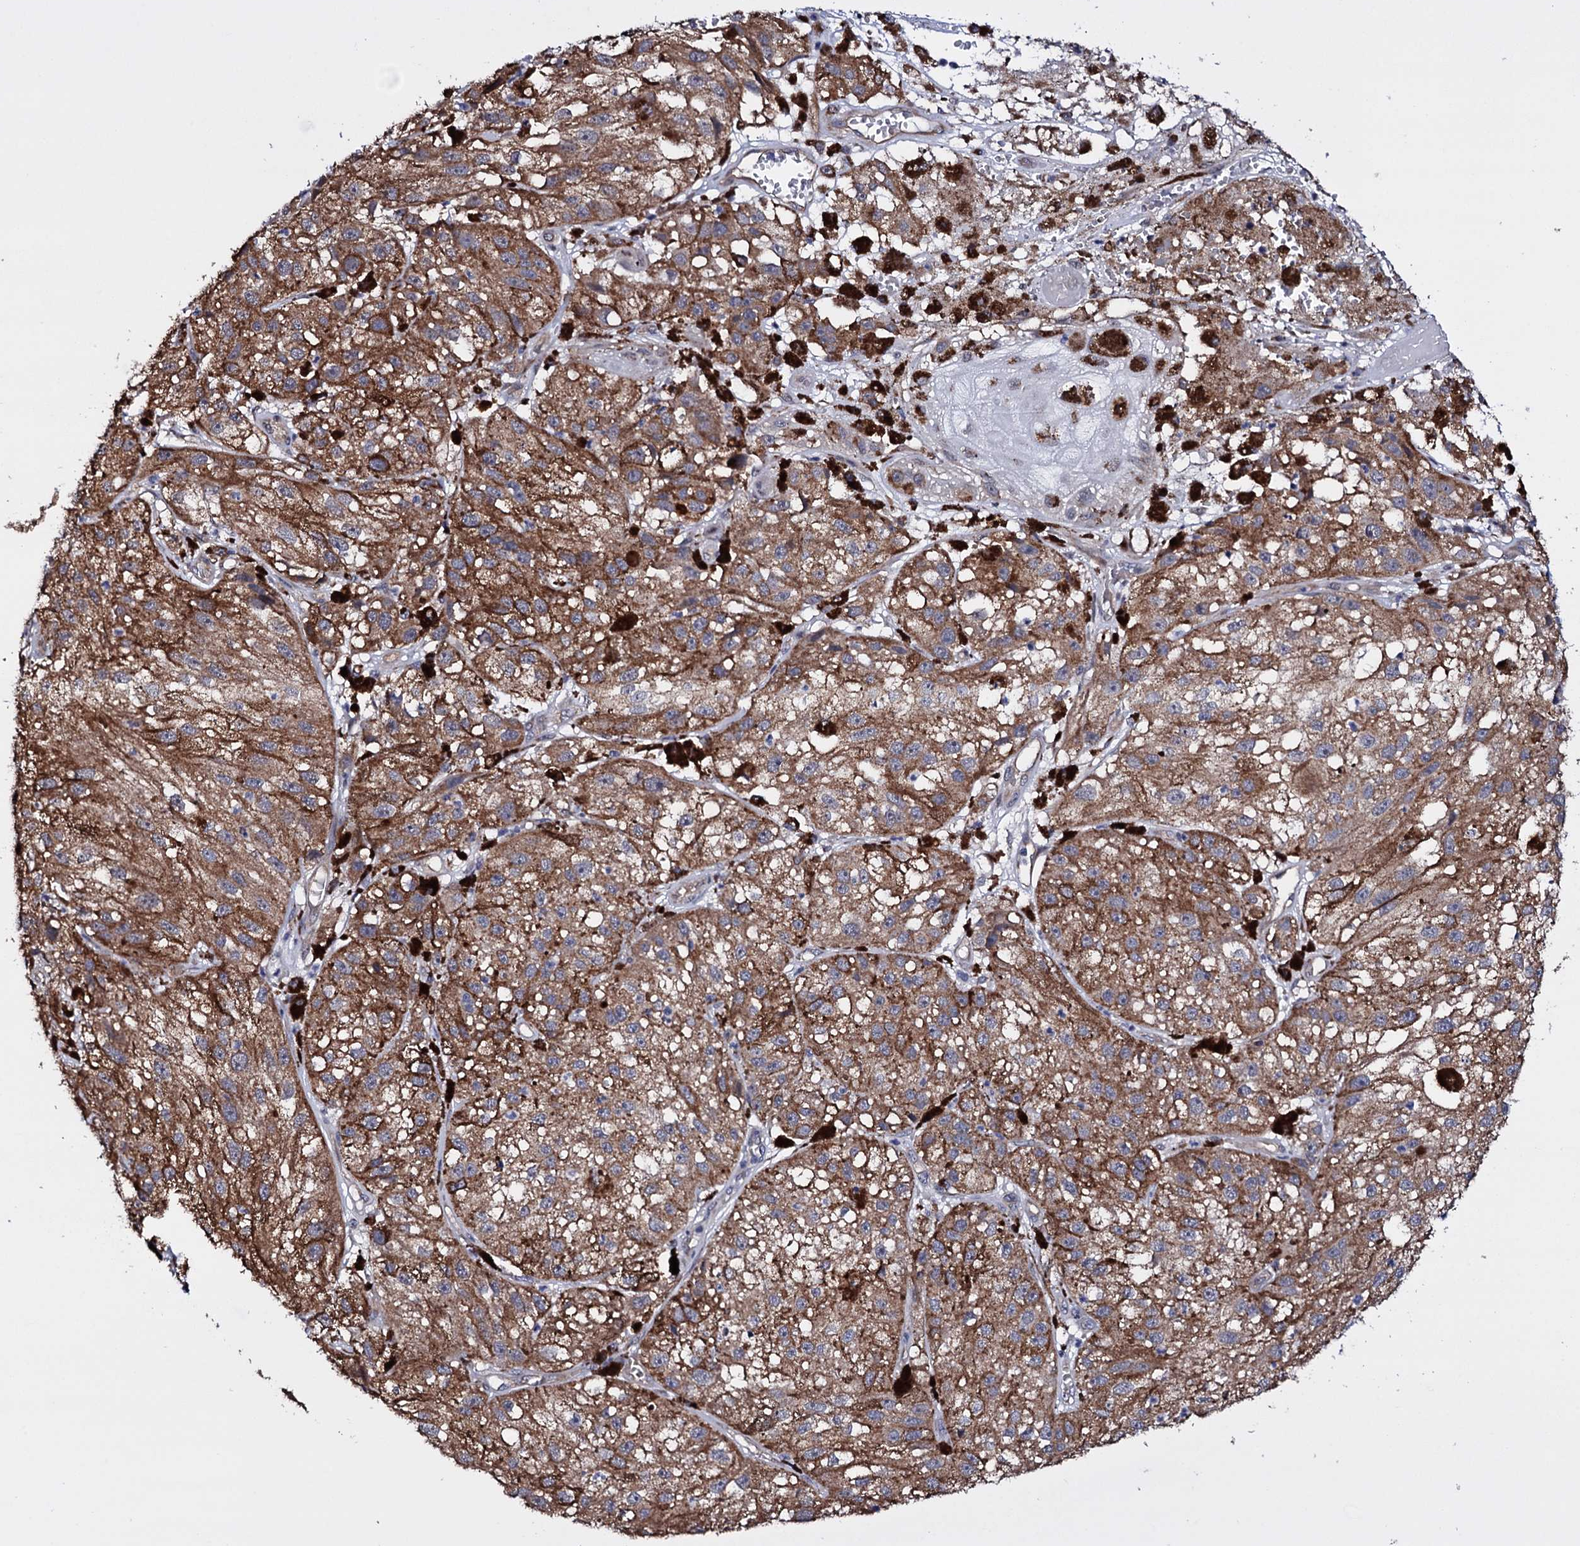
{"staining": {"intensity": "moderate", "quantity": ">75%", "location": "cytoplasmic/membranous"}, "tissue": "melanoma", "cell_type": "Tumor cells", "image_type": "cancer", "snomed": [{"axis": "morphology", "description": "Malignant melanoma, NOS"}, {"axis": "topography", "description": "Skin"}], "caption": "Protein staining by immunohistochemistry reveals moderate cytoplasmic/membranous positivity in about >75% of tumor cells in melanoma. (DAB (3,3'-diaminobenzidine) IHC with brightfield microscopy, high magnification).", "gene": "GAREM1", "patient": {"sex": "male", "age": 88}}